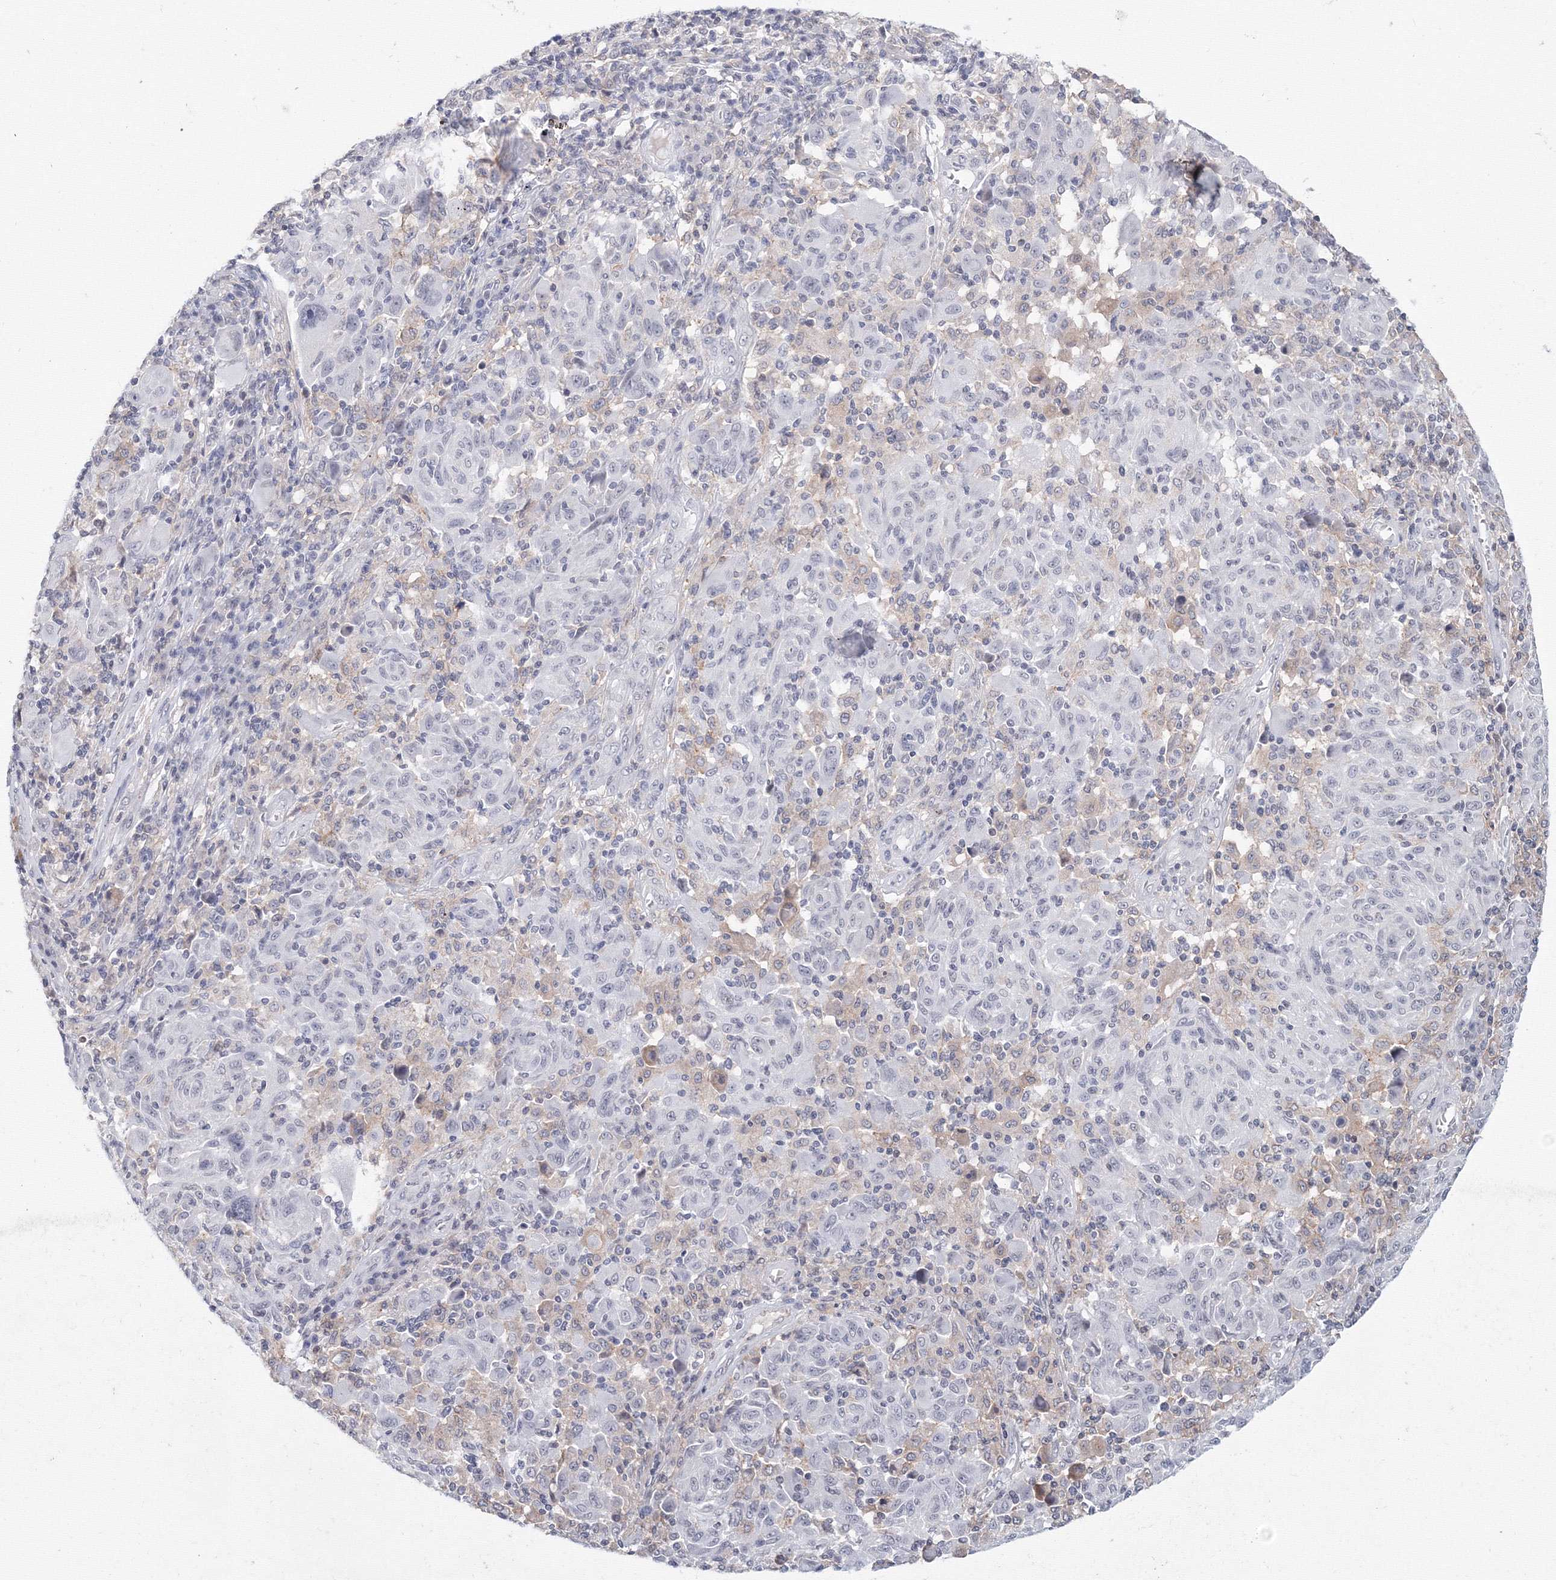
{"staining": {"intensity": "negative", "quantity": "none", "location": "none"}, "tissue": "melanoma", "cell_type": "Tumor cells", "image_type": "cancer", "snomed": [{"axis": "morphology", "description": "Malignant melanoma, NOS"}, {"axis": "topography", "description": "Skin"}], "caption": "An image of malignant melanoma stained for a protein shows no brown staining in tumor cells. (Brightfield microscopy of DAB immunohistochemistry at high magnification).", "gene": "SLC7A7", "patient": {"sex": "male", "age": 53}}